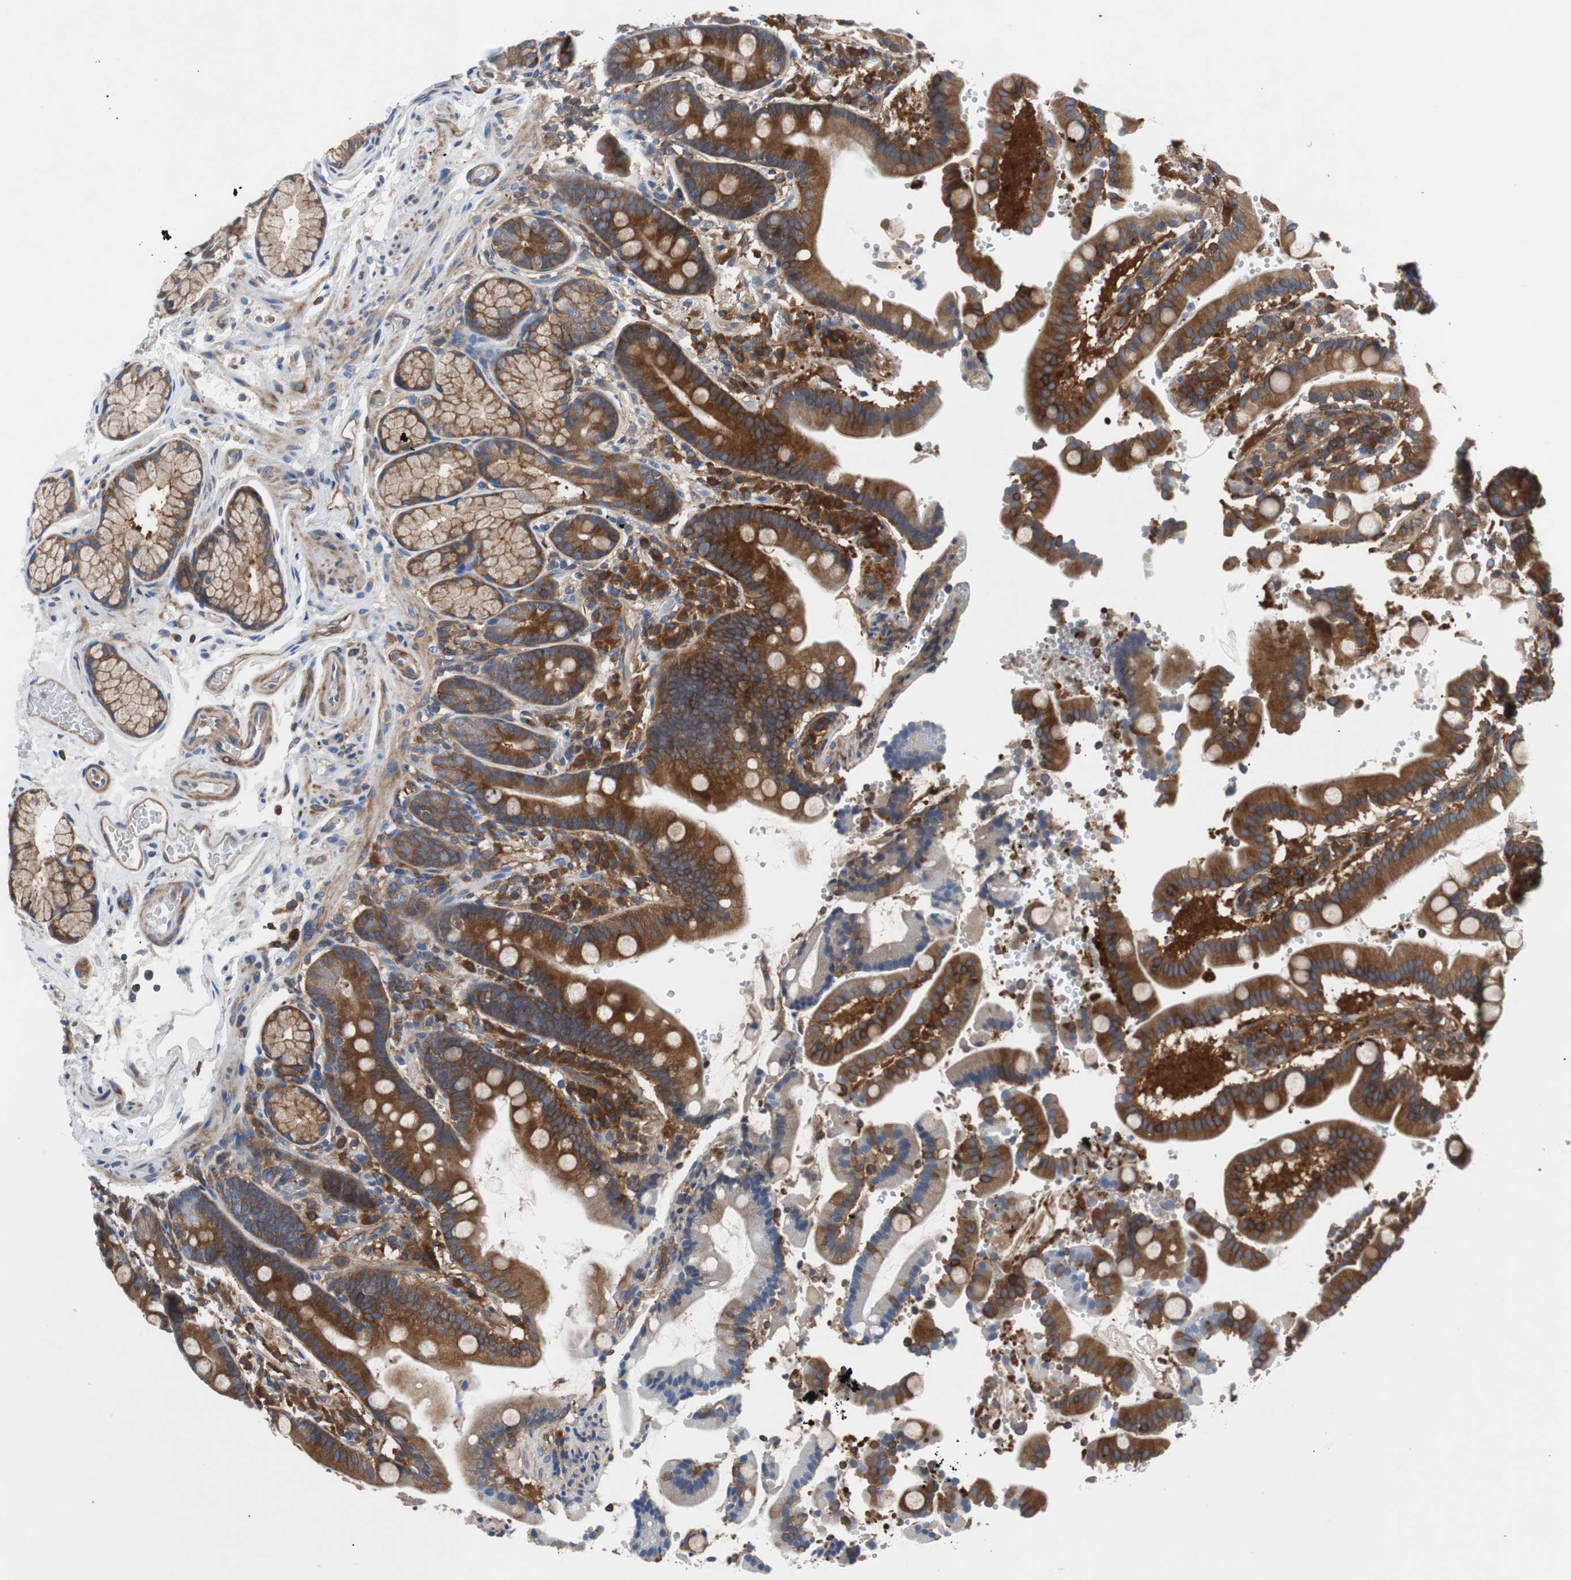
{"staining": {"intensity": "strong", "quantity": ">75%", "location": "cytoplasmic/membranous"}, "tissue": "duodenum", "cell_type": "Glandular cells", "image_type": "normal", "snomed": [{"axis": "morphology", "description": "Normal tissue, NOS"}, {"axis": "topography", "description": "Small intestine, NOS"}], "caption": "This micrograph demonstrates immunohistochemistry staining of benign duodenum, with high strong cytoplasmic/membranous staining in about >75% of glandular cells.", "gene": "GYS1", "patient": {"sex": "female", "age": 71}}